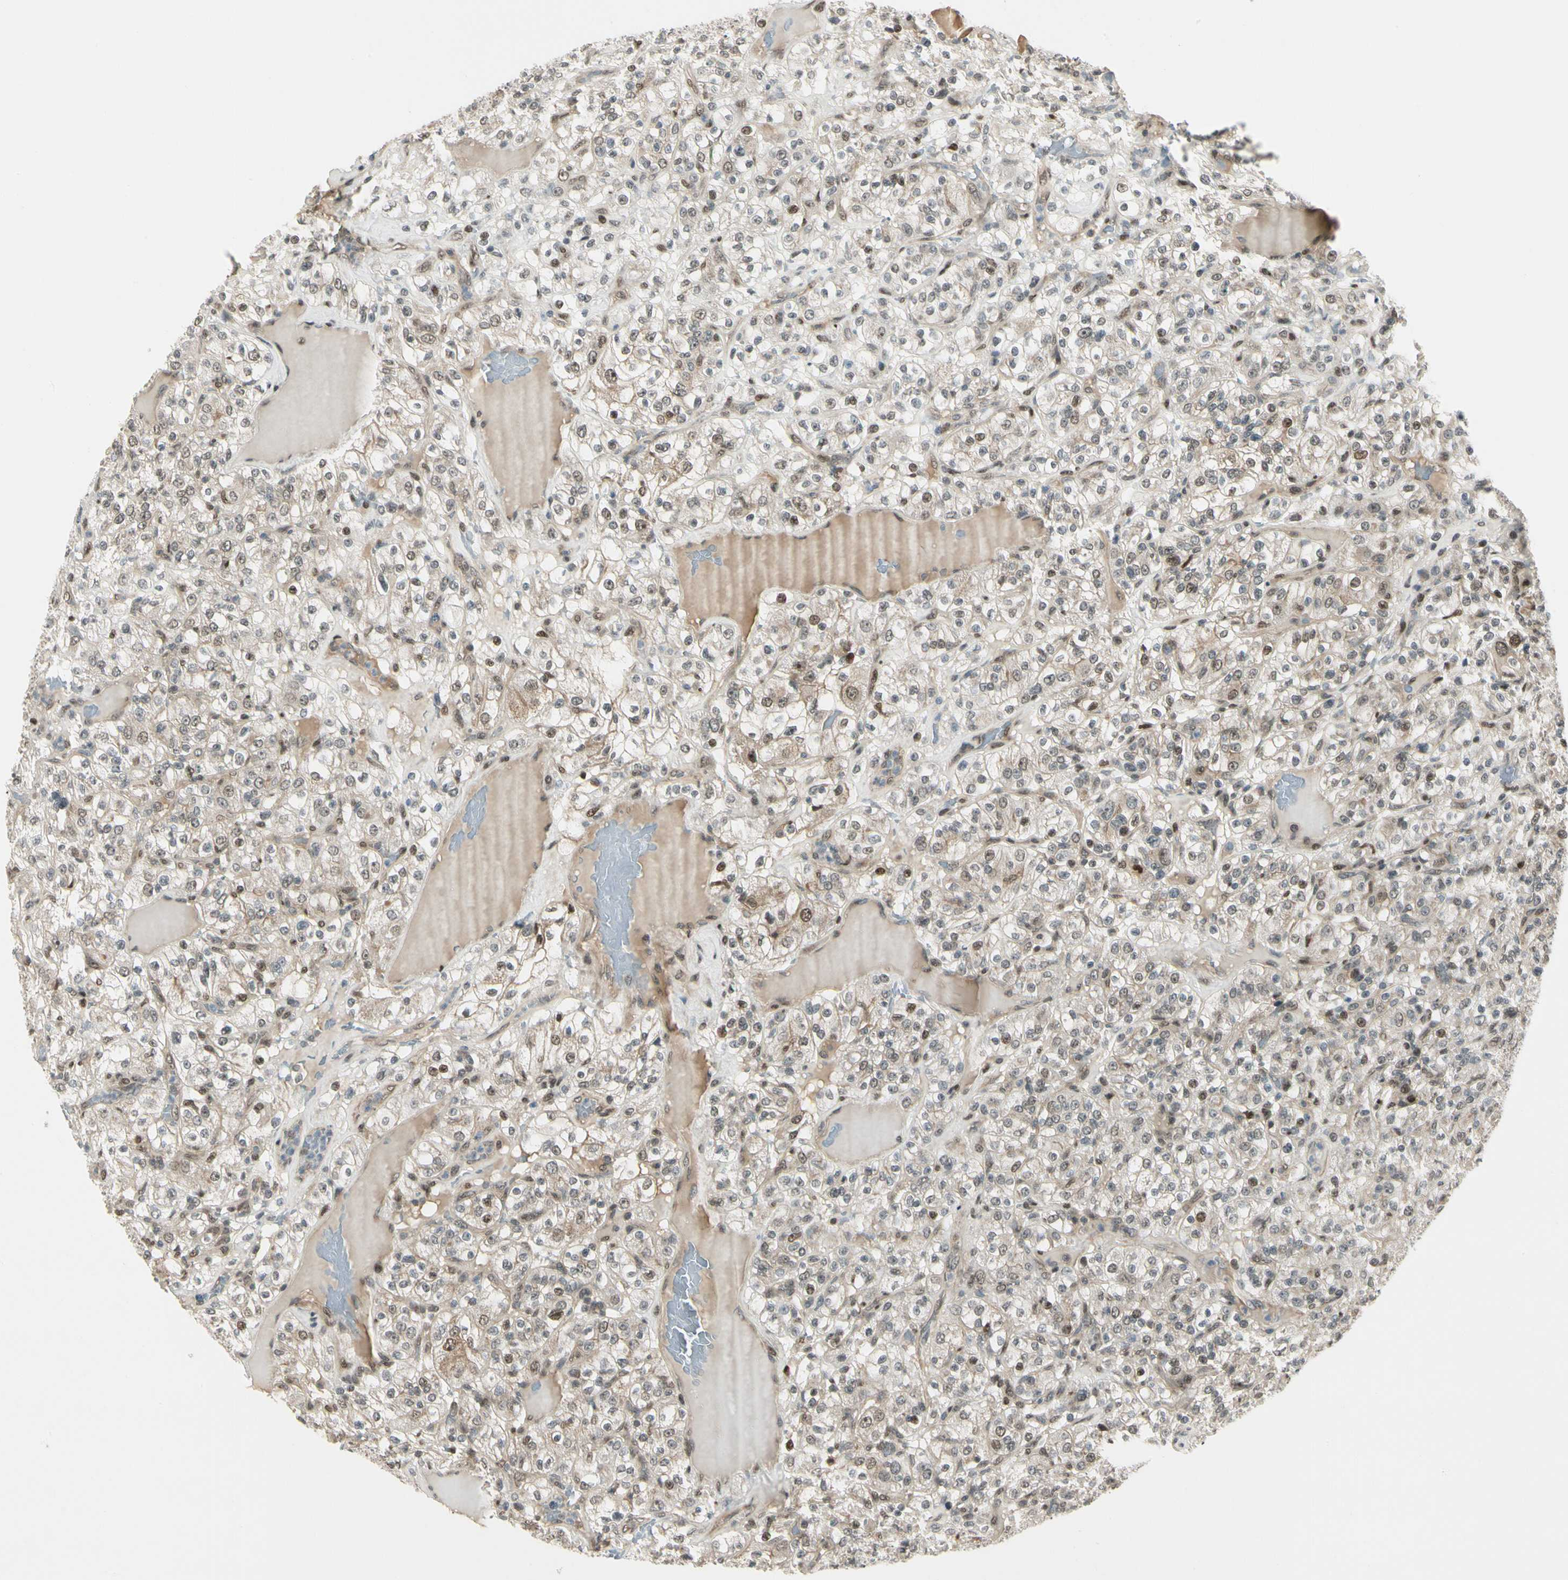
{"staining": {"intensity": "weak", "quantity": "25%-75%", "location": "cytoplasmic/membranous,nuclear"}, "tissue": "renal cancer", "cell_type": "Tumor cells", "image_type": "cancer", "snomed": [{"axis": "morphology", "description": "Normal tissue, NOS"}, {"axis": "morphology", "description": "Adenocarcinoma, NOS"}, {"axis": "topography", "description": "Kidney"}], "caption": "Tumor cells show low levels of weak cytoplasmic/membranous and nuclear positivity in about 25%-75% of cells in renal adenocarcinoma.", "gene": "GTF3A", "patient": {"sex": "female", "age": 72}}